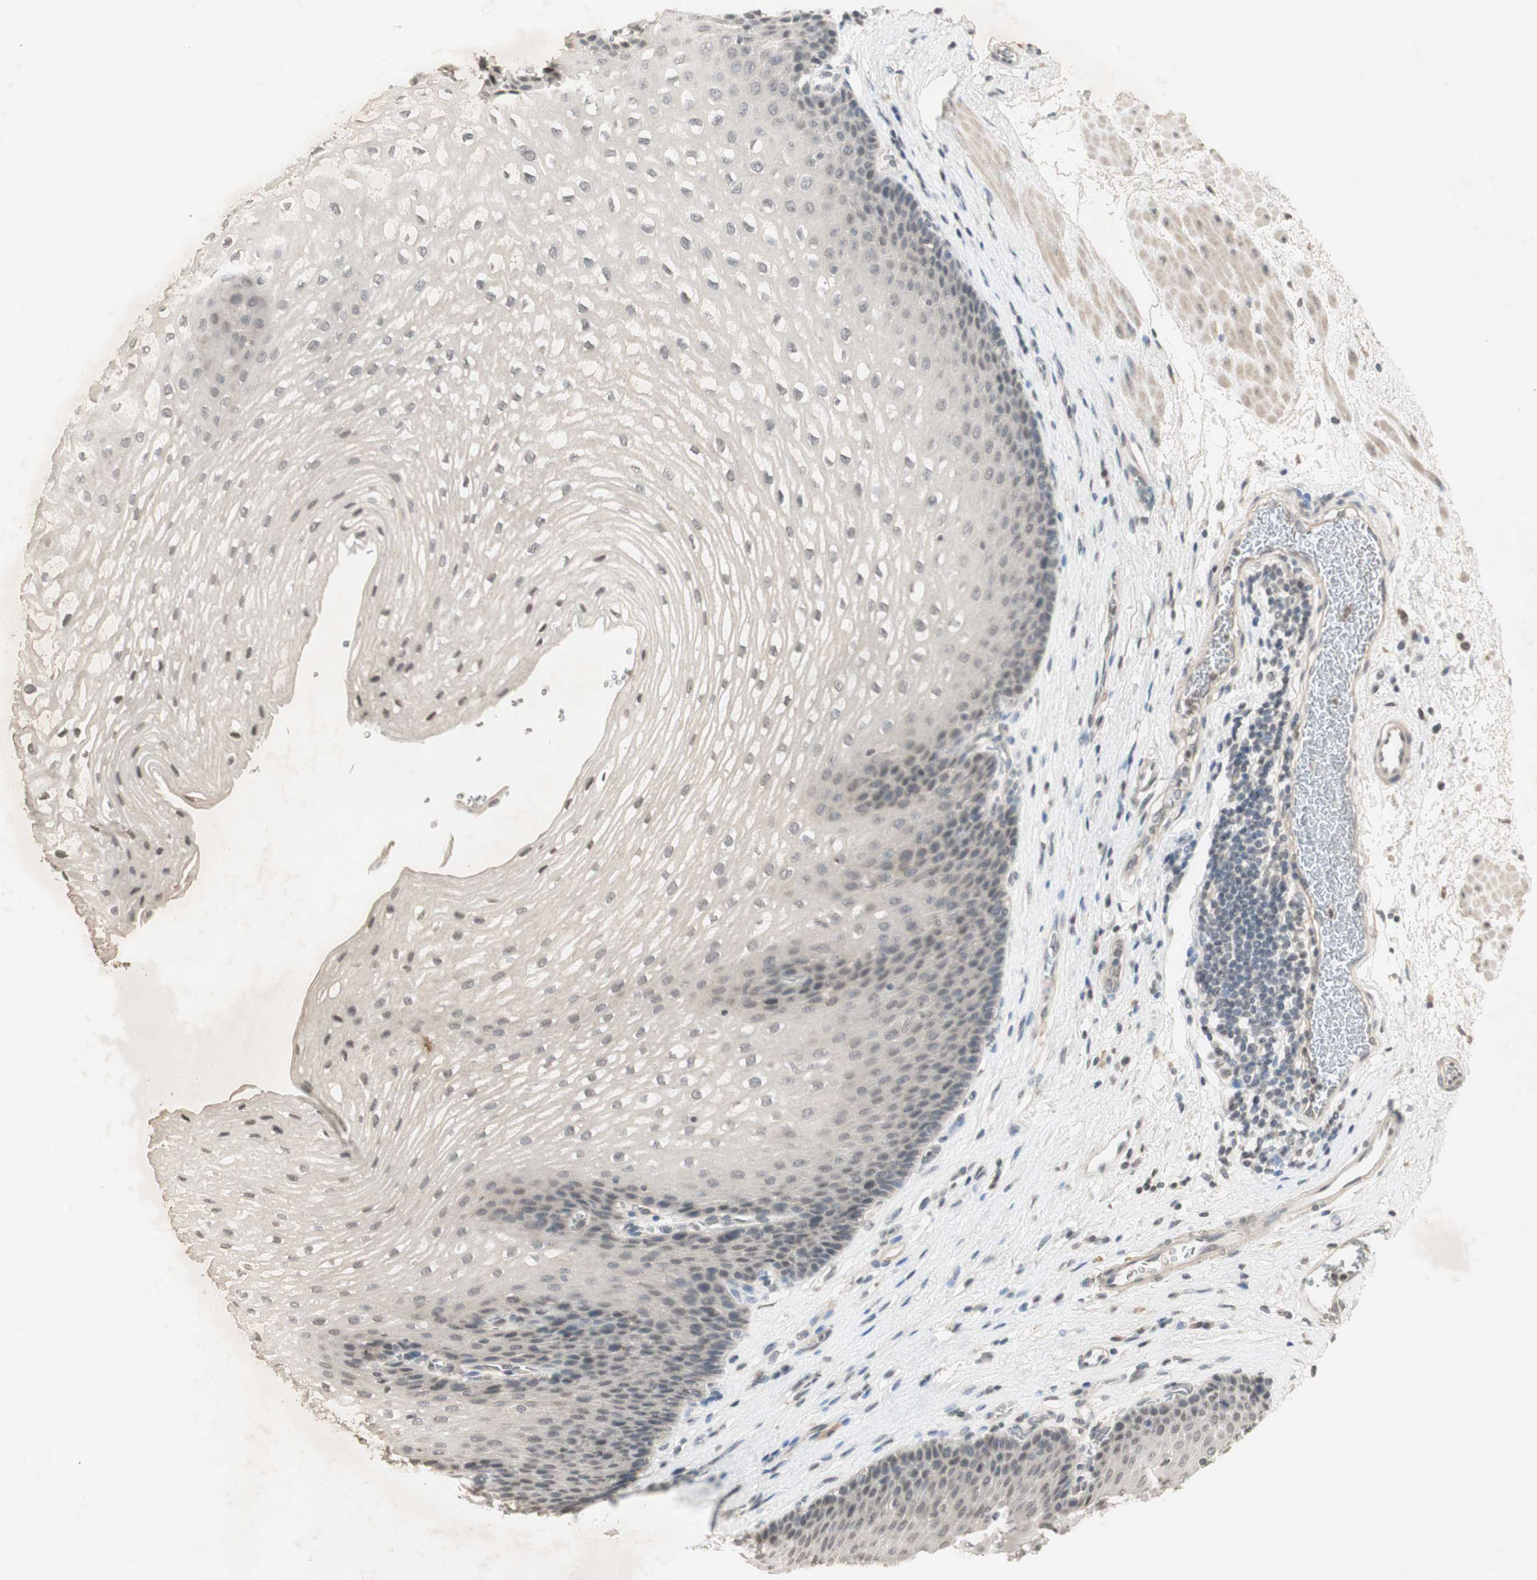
{"staining": {"intensity": "negative", "quantity": "none", "location": "none"}, "tissue": "esophagus", "cell_type": "Squamous epithelial cells", "image_type": "normal", "snomed": [{"axis": "morphology", "description": "Normal tissue, NOS"}, {"axis": "topography", "description": "Esophagus"}], "caption": "A histopathology image of esophagus stained for a protein exhibits no brown staining in squamous epithelial cells.", "gene": "GLI1", "patient": {"sex": "male", "age": 48}}